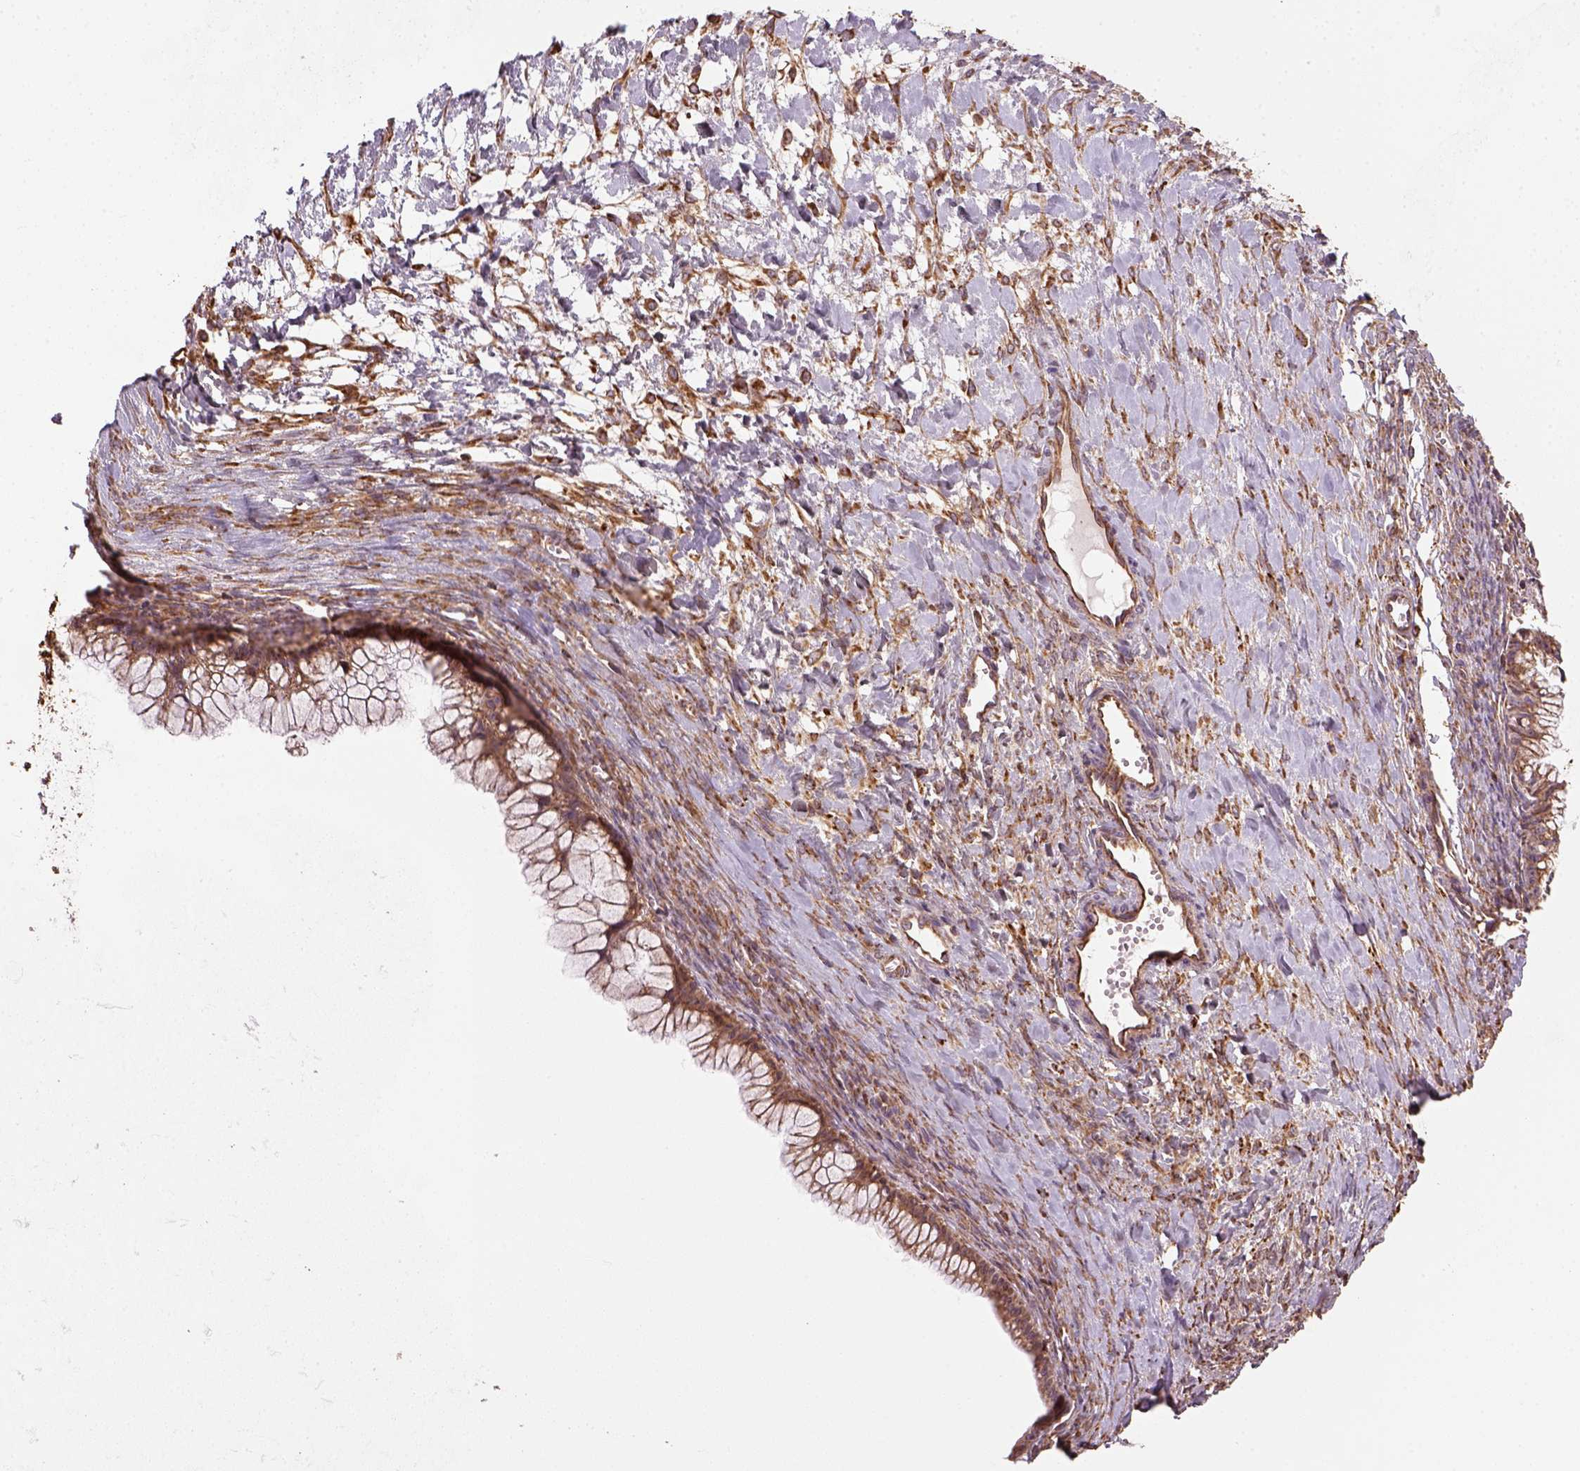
{"staining": {"intensity": "moderate", "quantity": ">75%", "location": "cytoplasmic/membranous"}, "tissue": "ovarian cancer", "cell_type": "Tumor cells", "image_type": "cancer", "snomed": [{"axis": "morphology", "description": "Cystadenocarcinoma, mucinous, NOS"}, {"axis": "topography", "description": "Ovary"}], "caption": "High-magnification brightfield microscopy of ovarian cancer (mucinous cystadenocarcinoma) stained with DAB (3,3'-diaminobenzidine) (brown) and counterstained with hematoxylin (blue). tumor cells exhibit moderate cytoplasmic/membranous staining is present in approximately>75% of cells. The protein is stained brown, and the nuclei are stained in blue (DAB IHC with brightfield microscopy, high magnification).", "gene": "MAPK8IP3", "patient": {"sex": "female", "age": 41}}